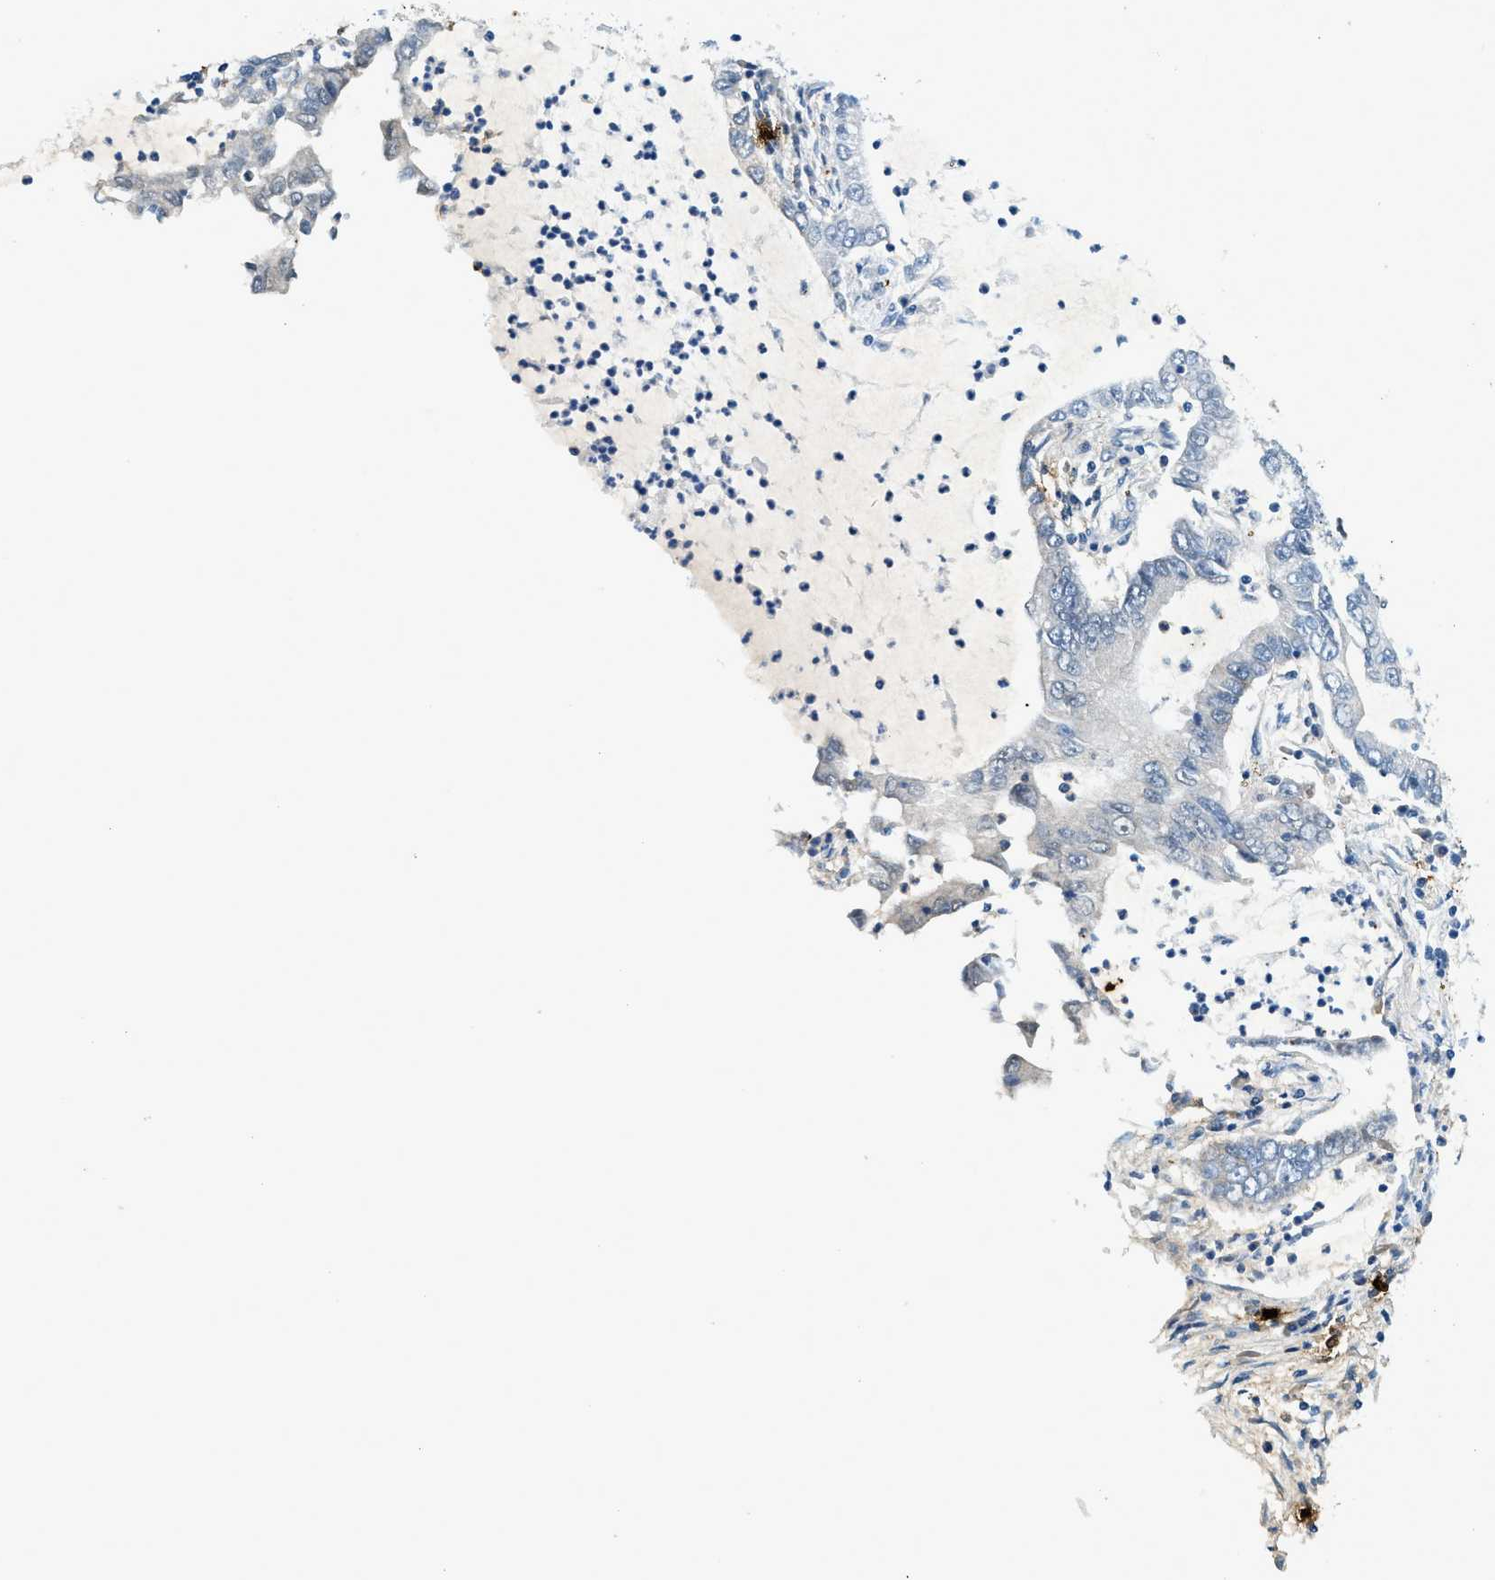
{"staining": {"intensity": "negative", "quantity": "none", "location": "none"}, "tissue": "lung cancer", "cell_type": "Tumor cells", "image_type": "cancer", "snomed": [{"axis": "morphology", "description": "Adenocarcinoma, NOS"}, {"axis": "topography", "description": "Lung"}], "caption": "The micrograph reveals no significant expression in tumor cells of lung cancer (adenocarcinoma). (DAB immunohistochemistry (IHC) visualized using brightfield microscopy, high magnification).", "gene": "TPSAB1", "patient": {"sex": "female", "age": 51}}